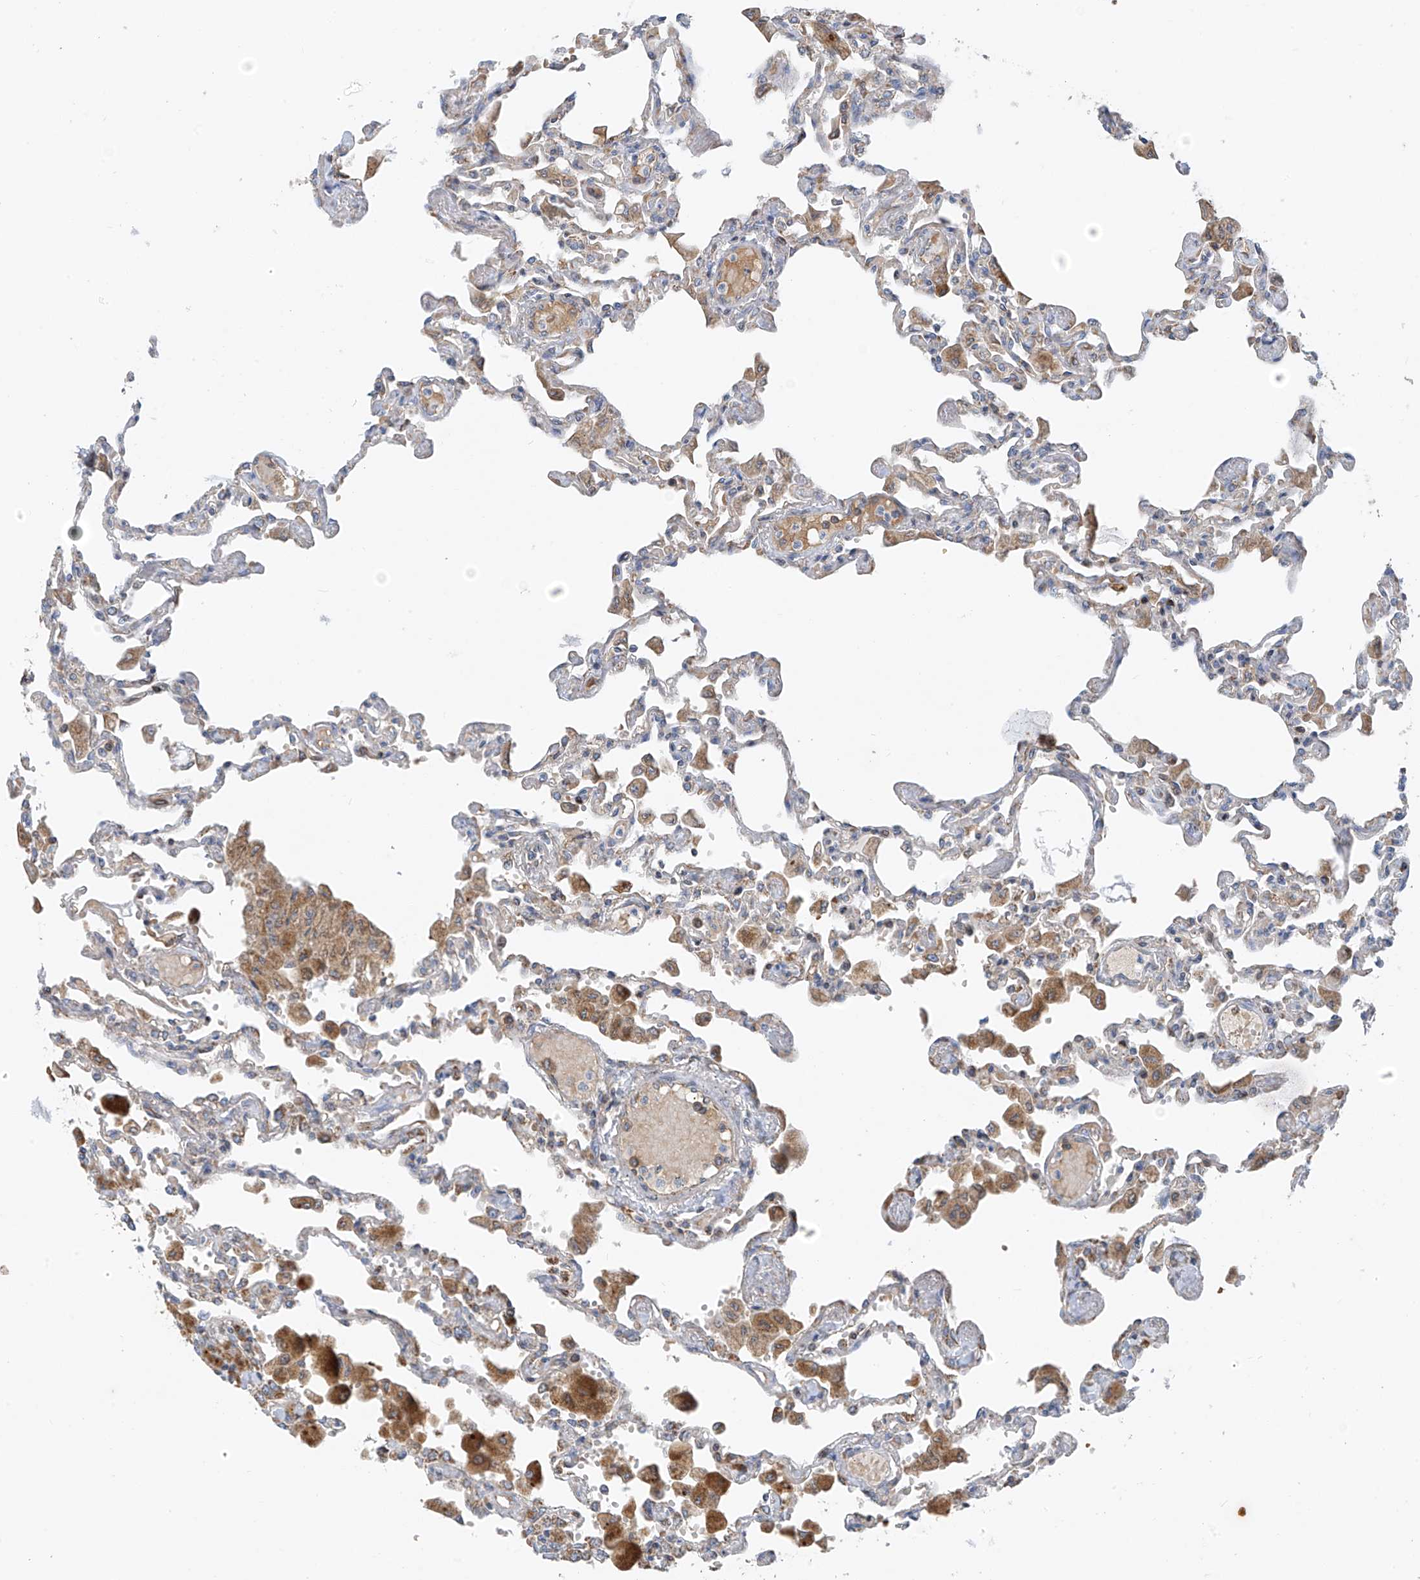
{"staining": {"intensity": "moderate", "quantity": "<25%", "location": "cytoplasmic/membranous"}, "tissue": "lung", "cell_type": "Alveolar cells", "image_type": "normal", "snomed": [{"axis": "morphology", "description": "Normal tissue, NOS"}, {"axis": "topography", "description": "Bronchus"}, {"axis": "topography", "description": "Lung"}], "caption": "Immunohistochemistry (IHC) (DAB (3,3'-diaminobenzidine)) staining of benign lung displays moderate cytoplasmic/membranous protein staining in about <25% of alveolar cells.", "gene": "EOMES", "patient": {"sex": "female", "age": 49}}